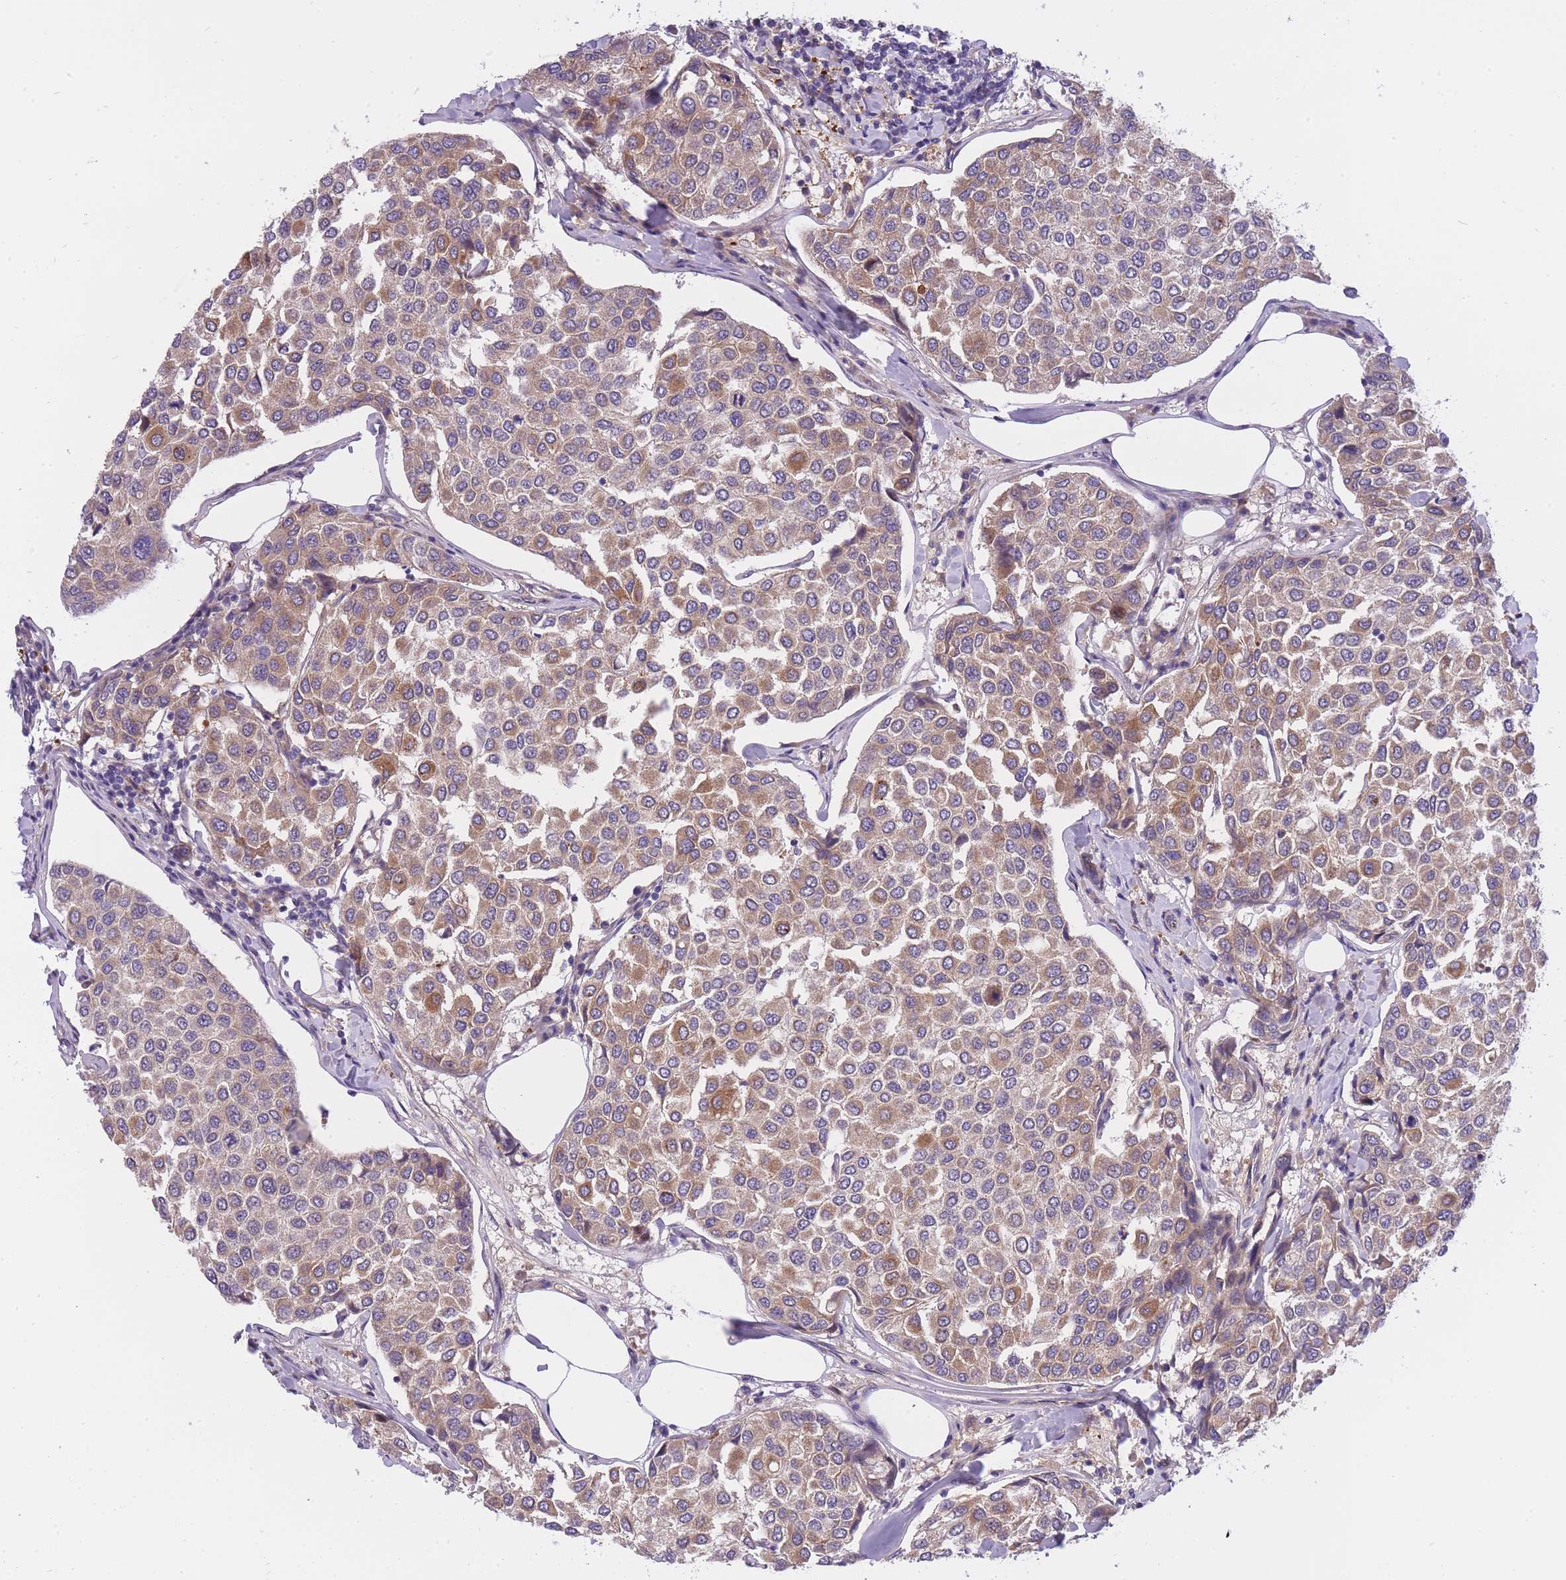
{"staining": {"intensity": "moderate", "quantity": ">75%", "location": "cytoplasmic/membranous"}, "tissue": "breast cancer", "cell_type": "Tumor cells", "image_type": "cancer", "snomed": [{"axis": "morphology", "description": "Duct carcinoma"}, {"axis": "topography", "description": "Breast"}], "caption": "Tumor cells show medium levels of moderate cytoplasmic/membranous staining in approximately >75% of cells in breast cancer. The staining was performed using DAB (3,3'-diaminobenzidine) to visualize the protein expression in brown, while the nuclei were stained in blue with hematoxylin (Magnification: 20x).", "gene": "CRYGN", "patient": {"sex": "female", "age": 55}}